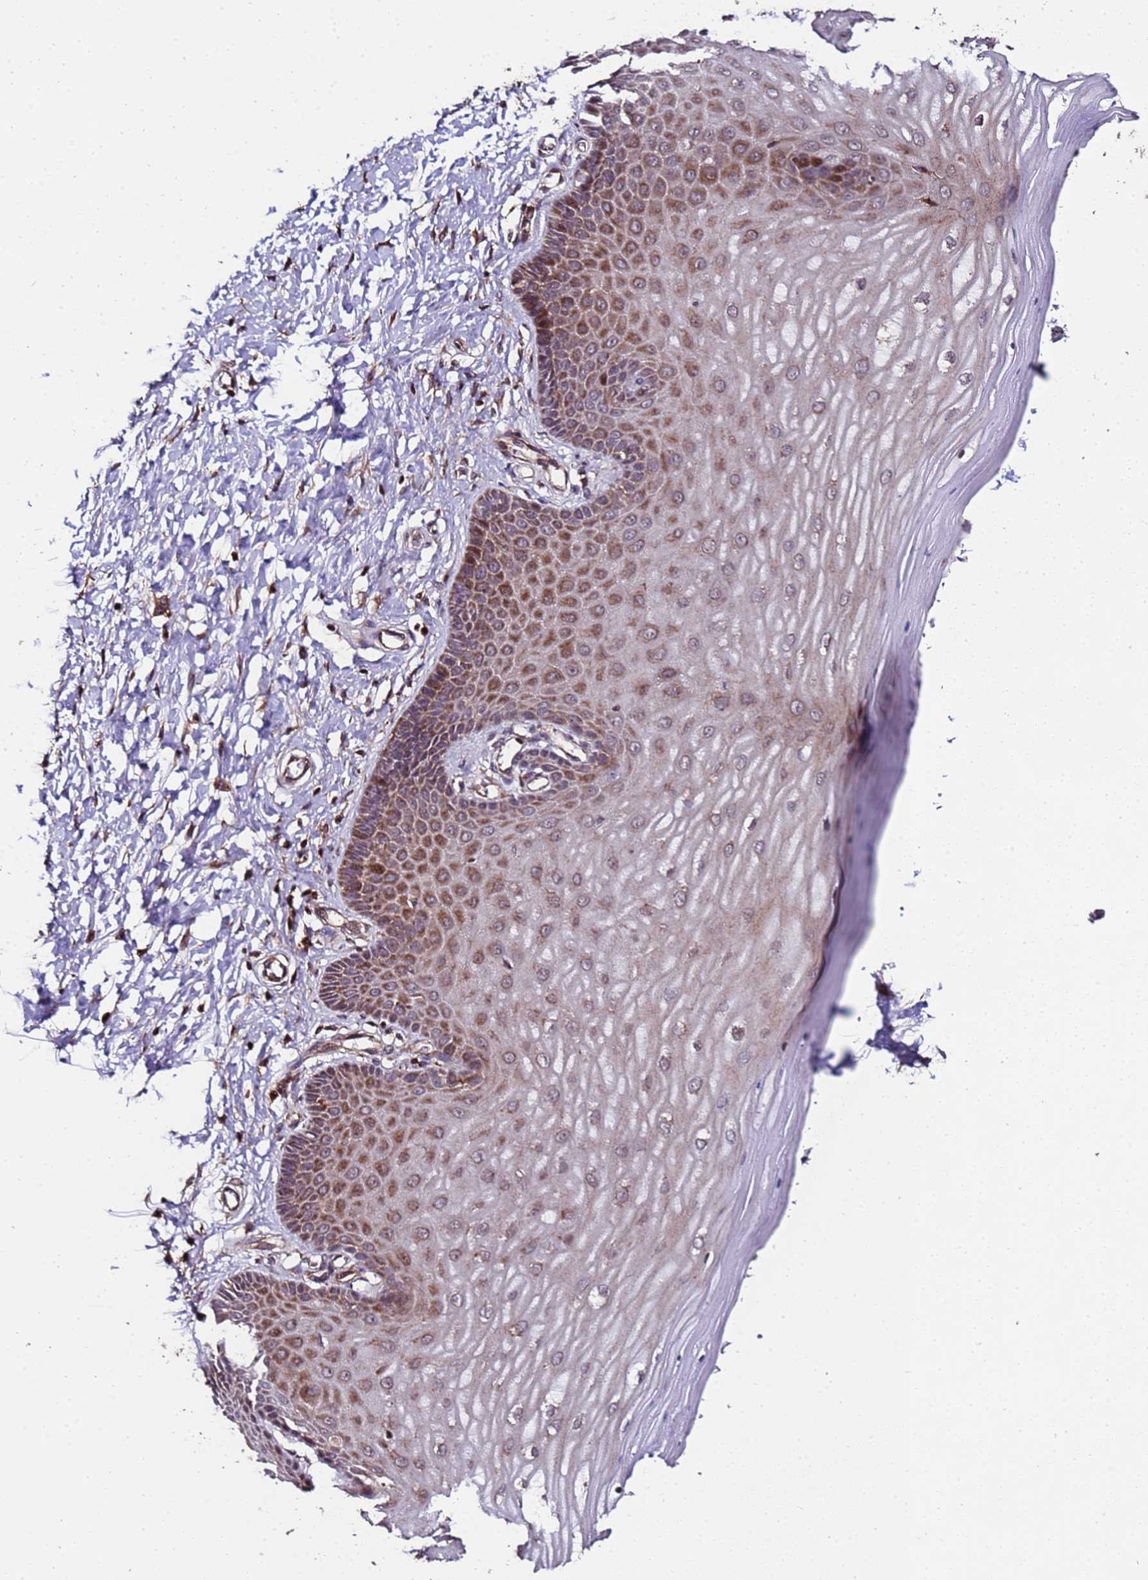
{"staining": {"intensity": "strong", "quantity": "25%-75%", "location": "cytoplasmic/membranous,nuclear"}, "tissue": "cervix", "cell_type": "Glandular cells", "image_type": "normal", "snomed": [{"axis": "morphology", "description": "Normal tissue, NOS"}, {"axis": "topography", "description": "Cervix"}], "caption": "Brown immunohistochemical staining in benign cervix demonstrates strong cytoplasmic/membranous,nuclear staining in approximately 25%-75% of glandular cells. Using DAB (3,3'-diaminobenzidine) (brown) and hematoxylin (blue) stains, captured at high magnification using brightfield microscopy.", "gene": "PRODH", "patient": {"sex": "female", "age": 55}}